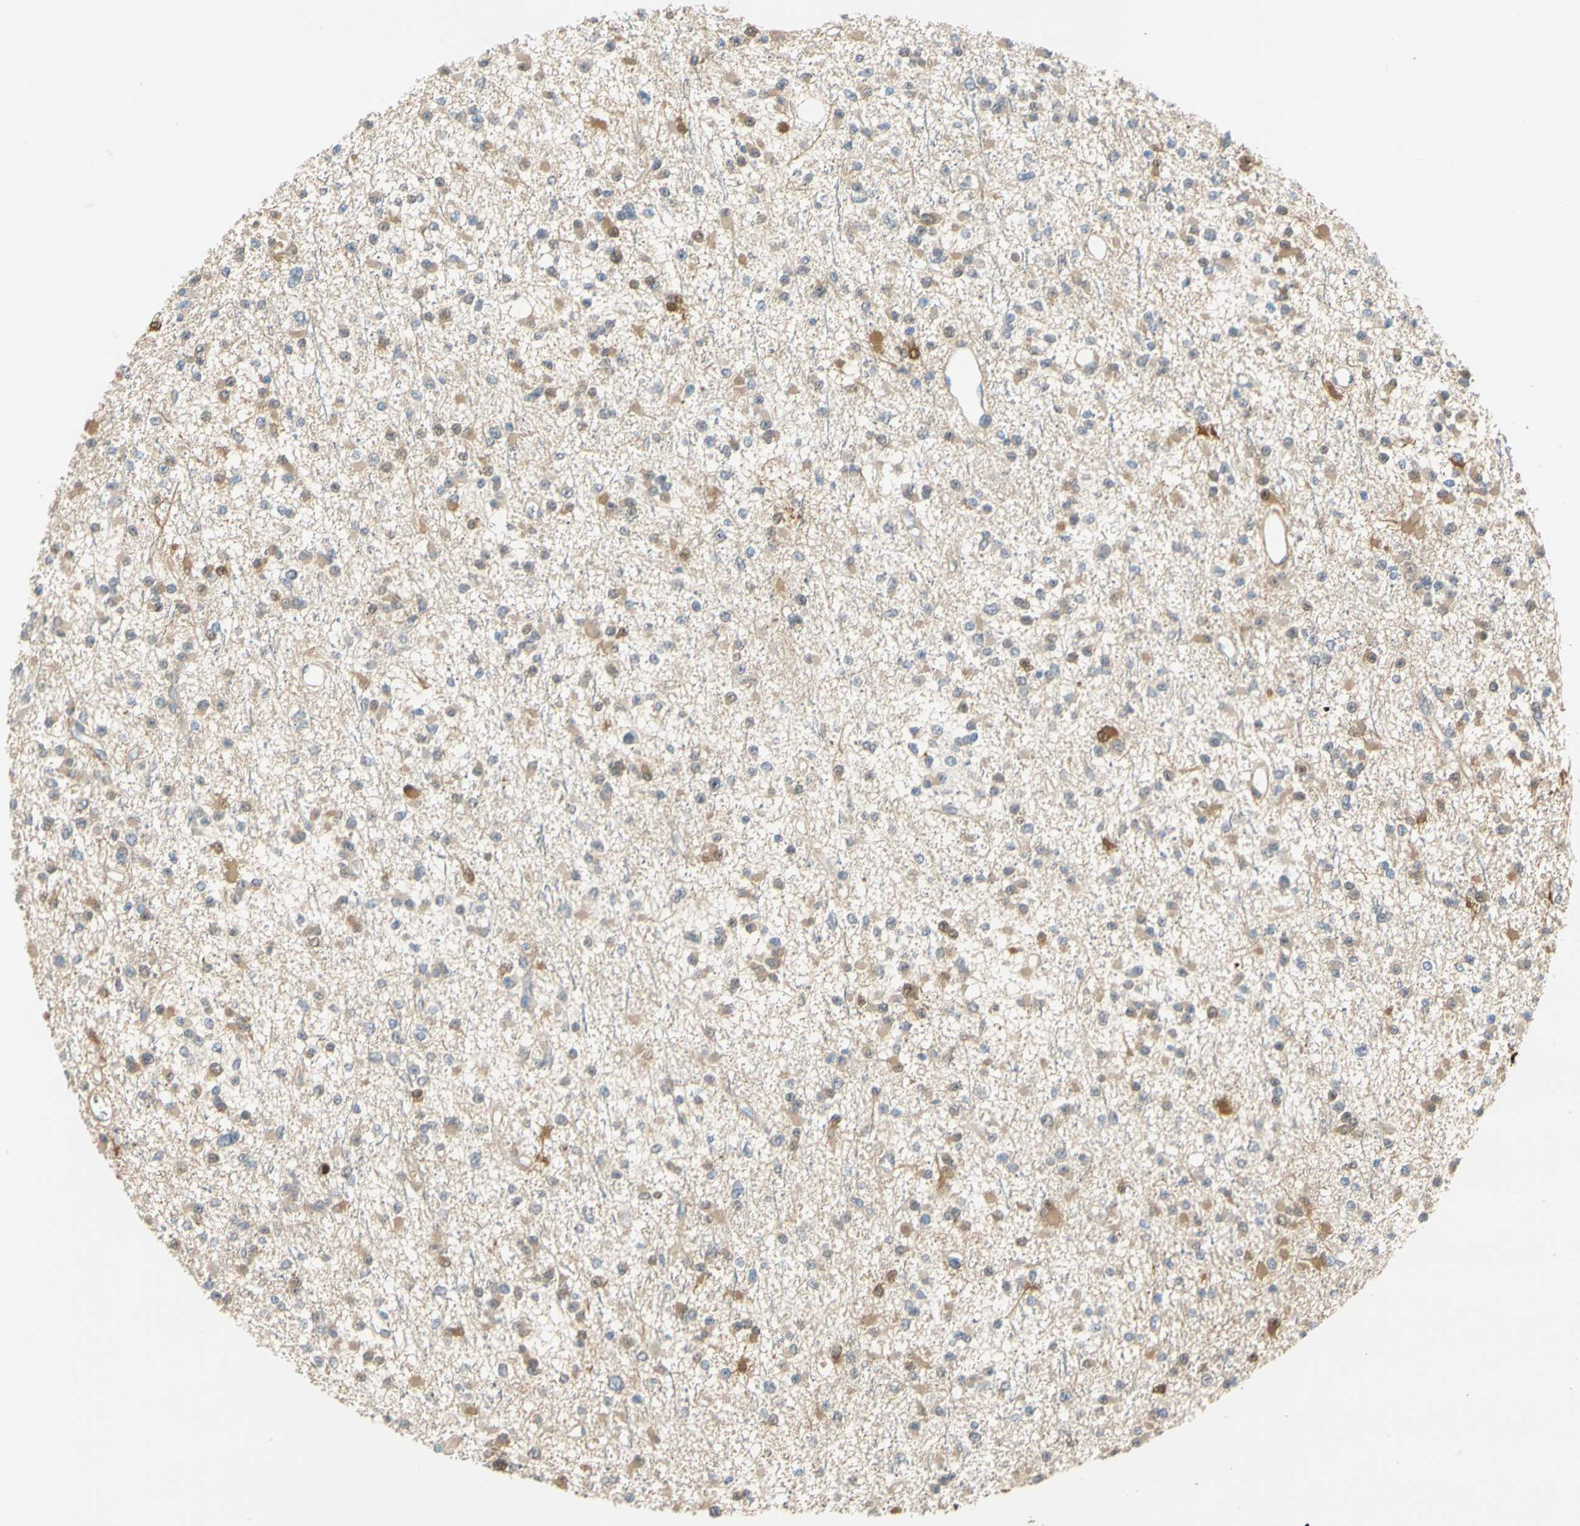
{"staining": {"intensity": "moderate", "quantity": "25%-75%", "location": "cytoplasmic/membranous"}, "tissue": "glioma", "cell_type": "Tumor cells", "image_type": "cancer", "snomed": [{"axis": "morphology", "description": "Glioma, malignant, Low grade"}, {"axis": "topography", "description": "Brain"}], "caption": "A brown stain shows moderate cytoplasmic/membranous positivity of a protein in human low-grade glioma (malignant) tumor cells.", "gene": "S100A6", "patient": {"sex": "female", "age": 22}}